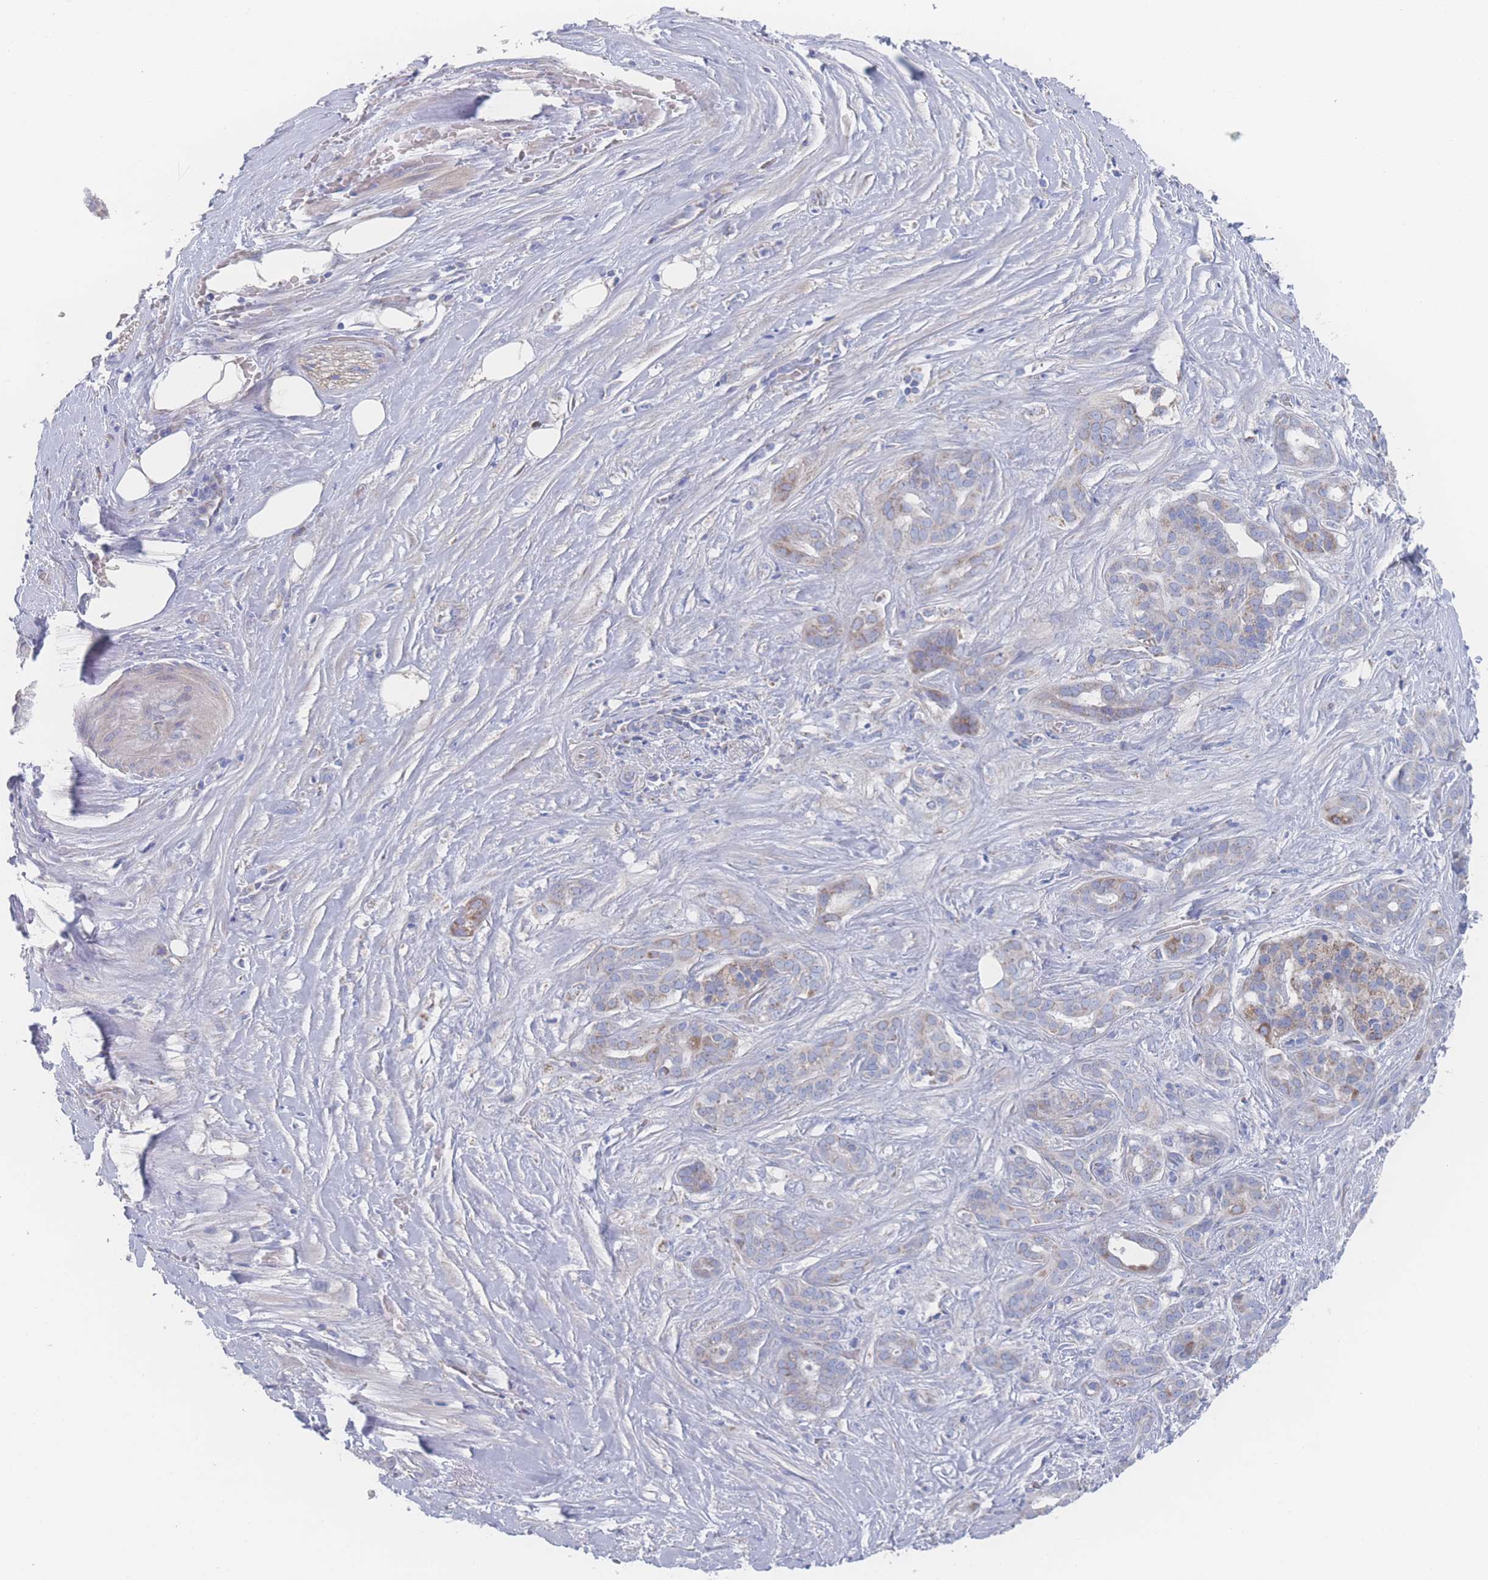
{"staining": {"intensity": "weak", "quantity": "25%-75%", "location": "cytoplasmic/membranous"}, "tissue": "pancreatic cancer", "cell_type": "Tumor cells", "image_type": "cancer", "snomed": [{"axis": "morphology", "description": "Adenocarcinoma, NOS"}, {"axis": "topography", "description": "Pancreas"}], "caption": "The immunohistochemical stain labels weak cytoplasmic/membranous expression in tumor cells of pancreatic adenocarcinoma tissue.", "gene": "SNPH", "patient": {"sex": "male", "age": 57}}